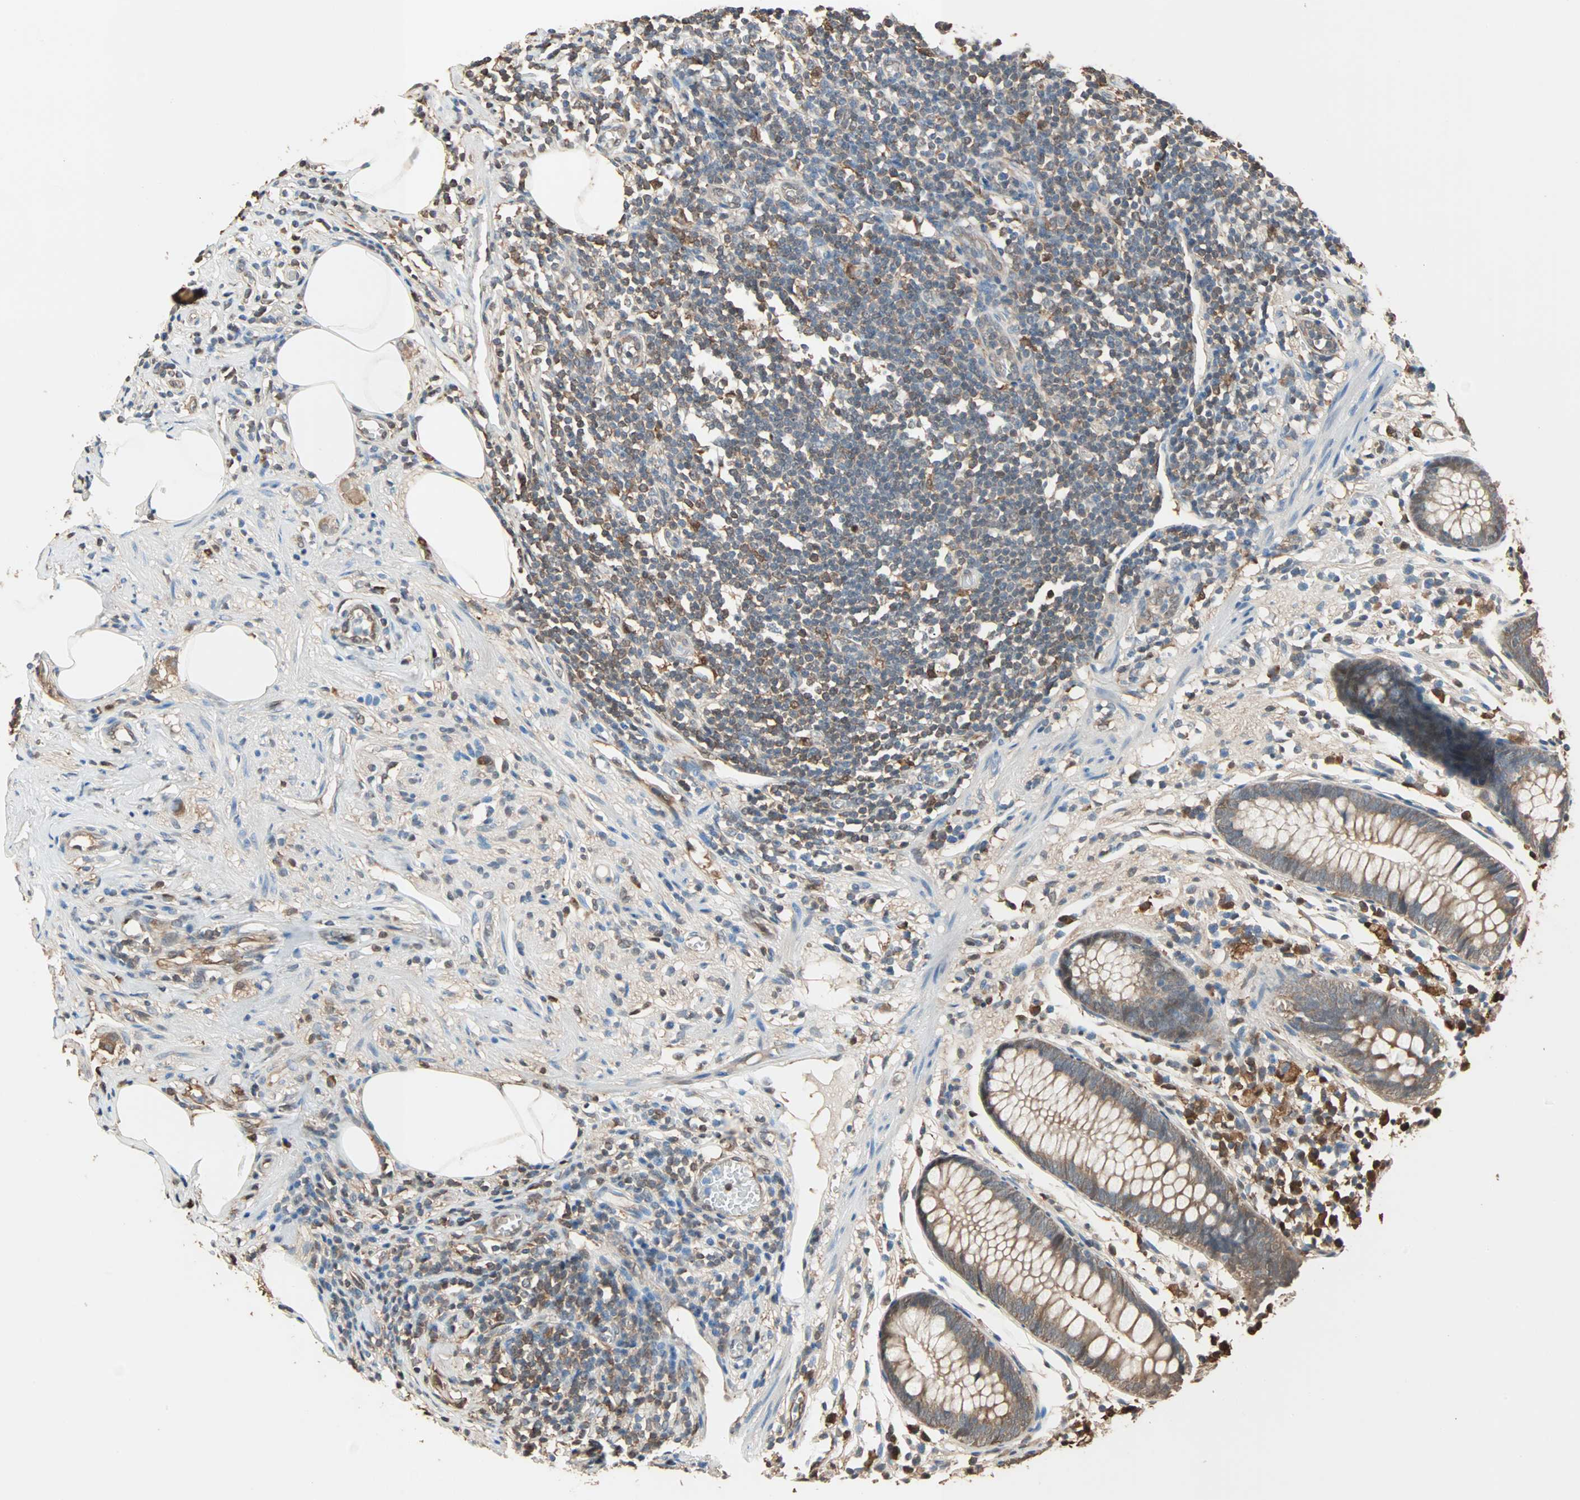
{"staining": {"intensity": "moderate", "quantity": ">75%", "location": "cytoplasmic/membranous"}, "tissue": "appendix", "cell_type": "Glandular cells", "image_type": "normal", "snomed": [{"axis": "morphology", "description": "Normal tissue, NOS"}, {"axis": "topography", "description": "Appendix"}], "caption": "Appendix stained with a brown dye exhibits moderate cytoplasmic/membranous positive positivity in about >75% of glandular cells.", "gene": "PRDX1", "patient": {"sex": "male", "age": 38}}